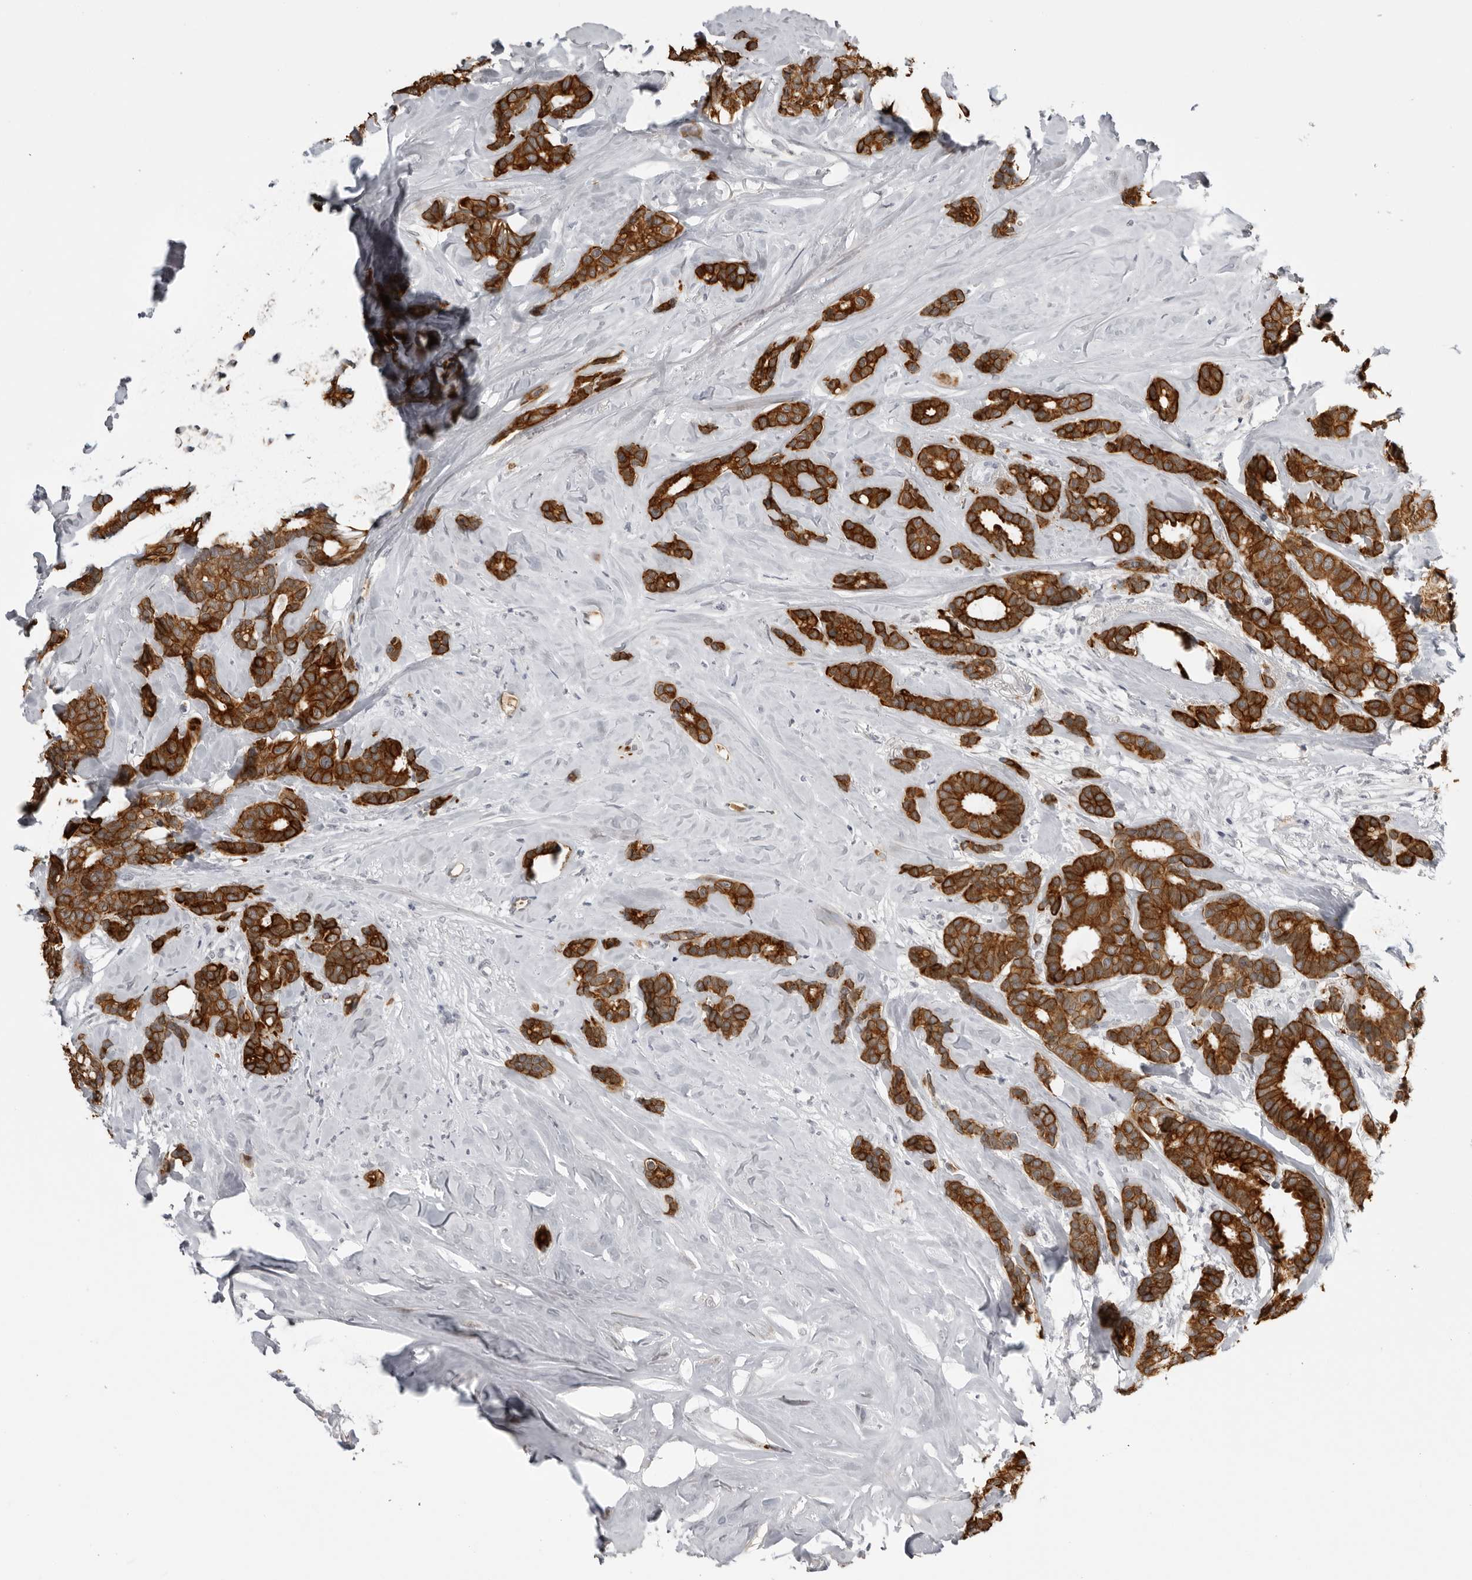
{"staining": {"intensity": "strong", "quantity": ">75%", "location": "cytoplasmic/membranous"}, "tissue": "breast cancer", "cell_type": "Tumor cells", "image_type": "cancer", "snomed": [{"axis": "morphology", "description": "Duct carcinoma"}, {"axis": "topography", "description": "Breast"}], "caption": "Breast cancer stained for a protein shows strong cytoplasmic/membranous positivity in tumor cells.", "gene": "SERPINF2", "patient": {"sex": "female", "age": 87}}